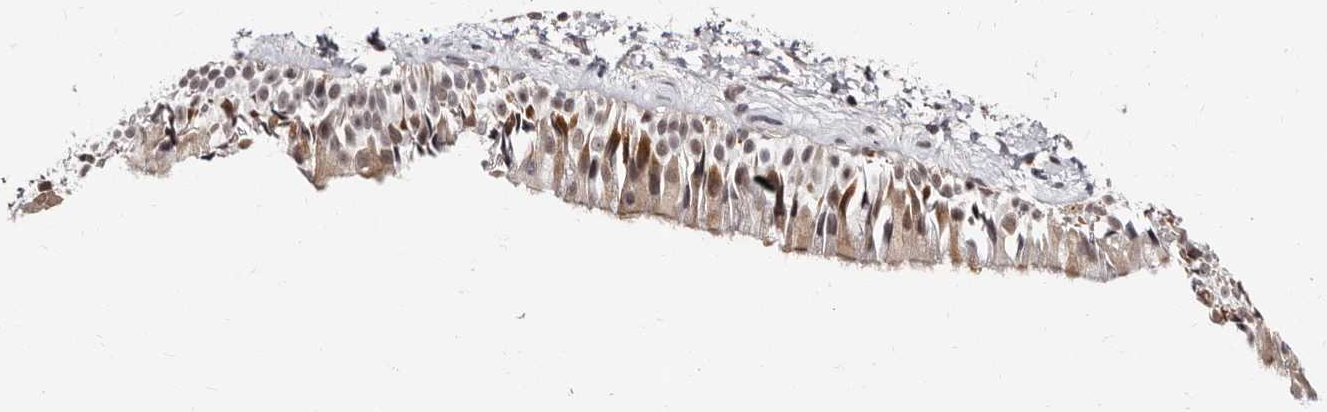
{"staining": {"intensity": "moderate", "quantity": "25%-75%", "location": "cytoplasmic/membranous"}, "tissue": "nasopharynx", "cell_type": "Respiratory epithelial cells", "image_type": "normal", "snomed": [{"axis": "morphology", "description": "Normal tissue, NOS"}, {"axis": "topography", "description": "Nasopharynx"}], "caption": "Immunohistochemical staining of normal nasopharynx demonstrates 25%-75% levels of moderate cytoplasmic/membranous protein staining in about 25%-75% of respiratory epithelial cells. The staining was performed using DAB (3,3'-diaminobenzidine) to visualize the protein expression in brown, while the nuclei were stained in blue with hematoxylin (Magnification: 20x).", "gene": "PHF20L1", "patient": {"sex": "male", "age": 22}}